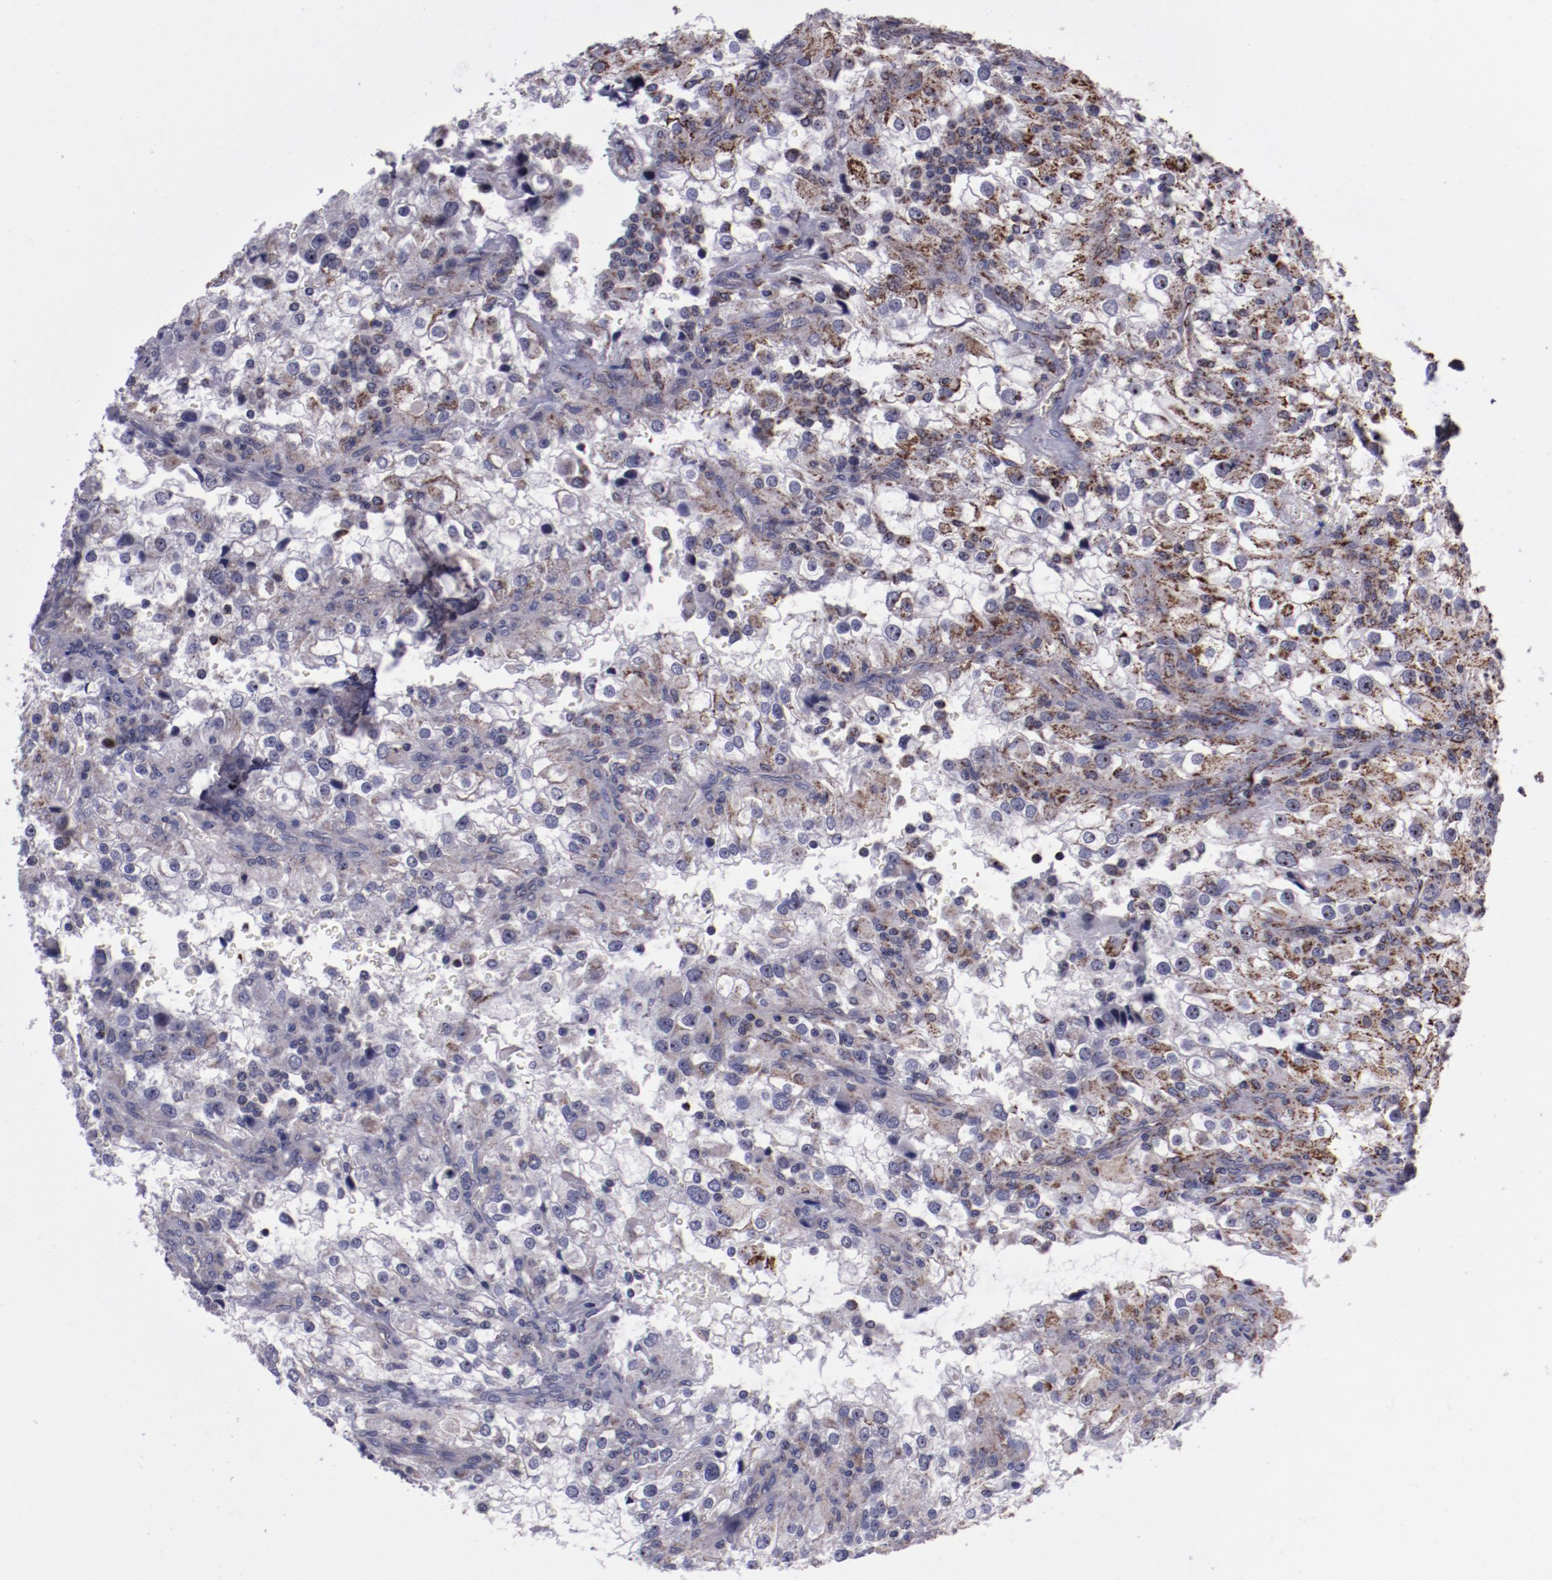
{"staining": {"intensity": "weak", "quantity": "25%-75%", "location": "cytoplasmic/membranous"}, "tissue": "renal cancer", "cell_type": "Tumor cells", "image_type": "cancer", "snomed": [{"axis": "morphology", "description": "Adenocarcinoma, NOS"}, {"axis": "topography", "description": "Kidney"}], "caption": "Immunohistochemistry staining of renal cancer, which shows low levels of weak cytoplasmic/membranous expression in about 25%-75% of tumor cells indicating weak cytoplasmic/membranous protein staining. The staining was performed using DAB (3,3'-diaminobenzidine) (brown) for protein detection and nuclei were counterstained in hematoxylin (blue).", "gene": "LONP1", "patient": {"sex": "female", "age": 52}}